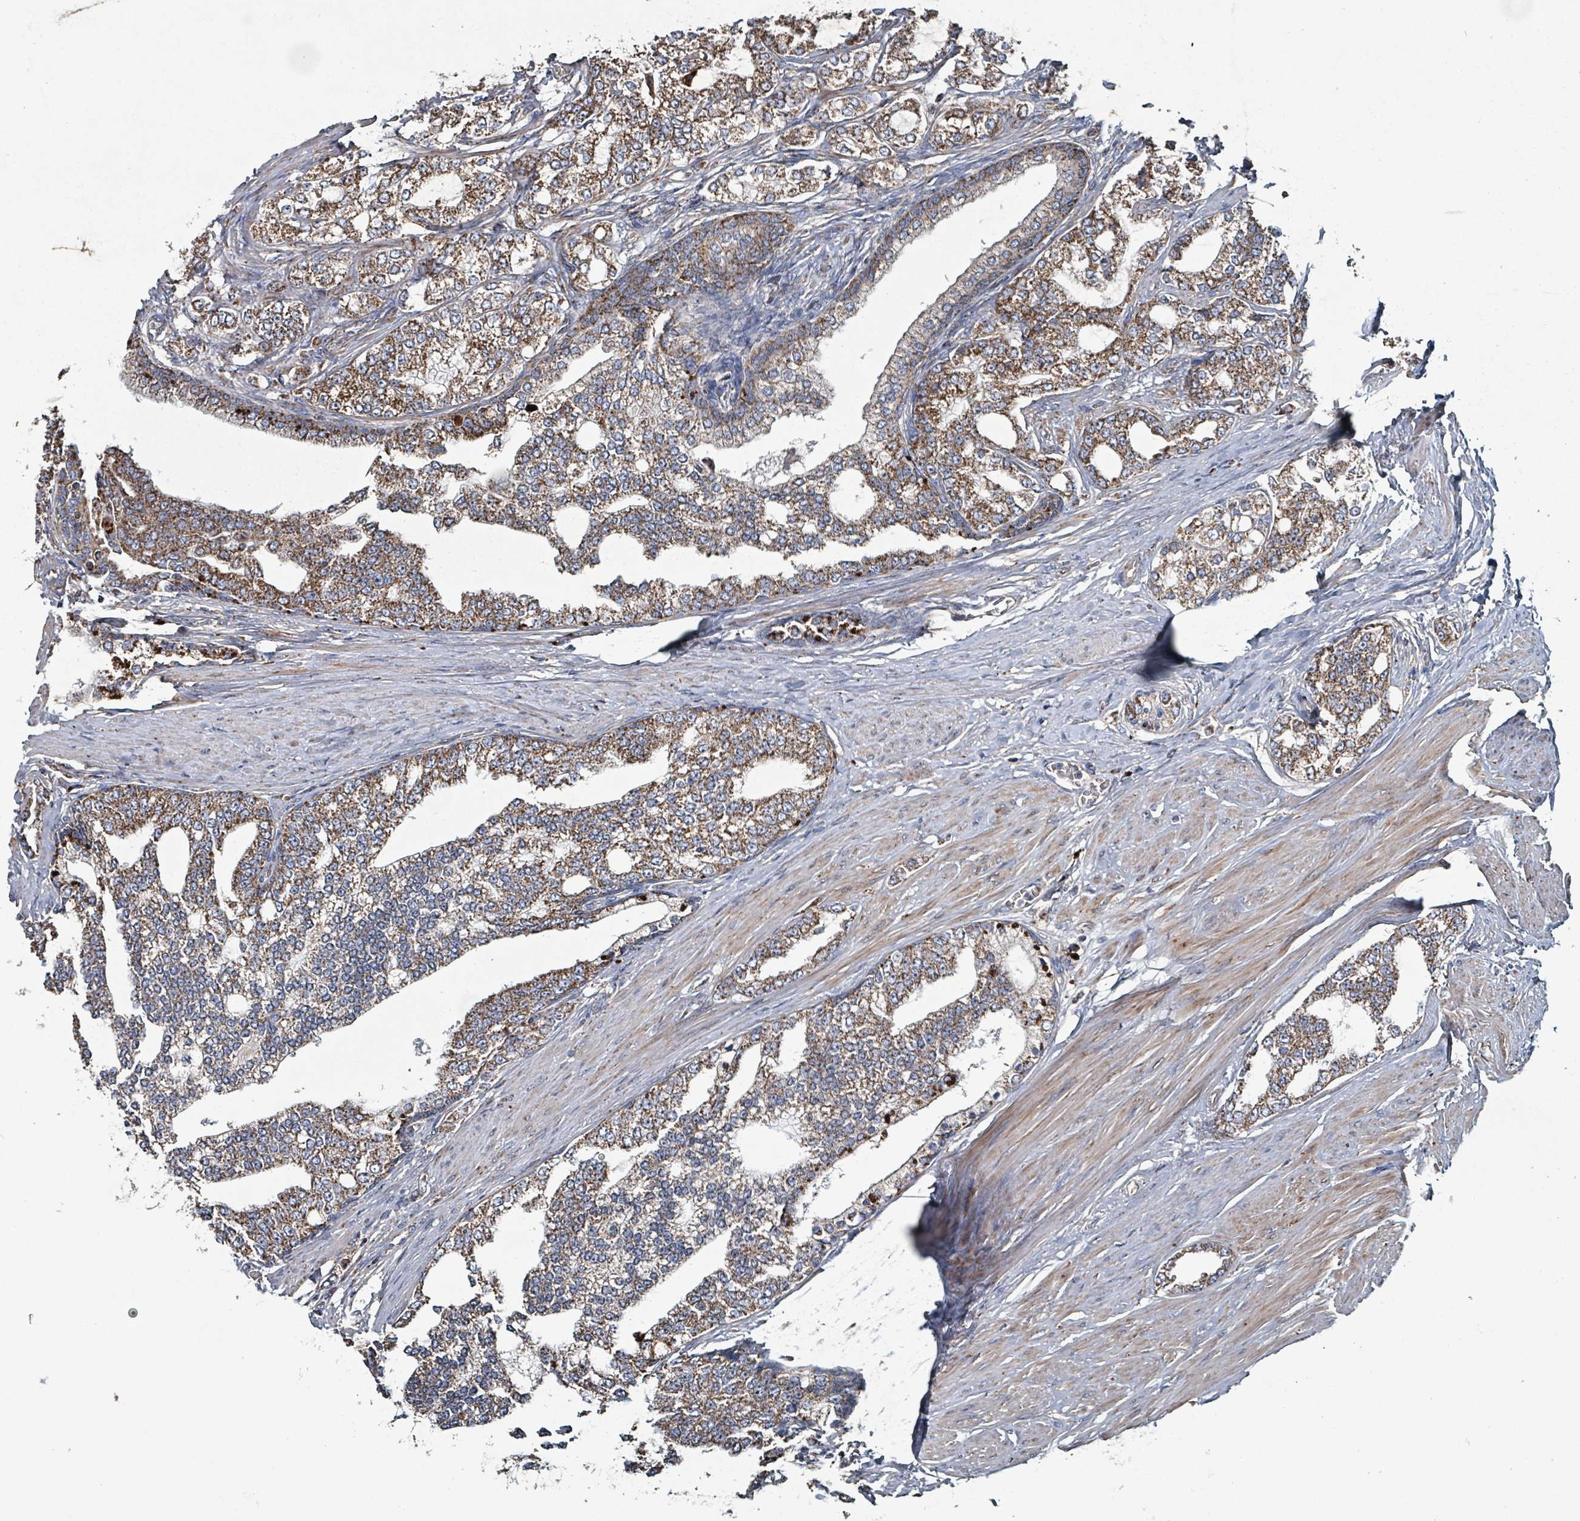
{"staining": {"intensity": "moderate", "quantity": ">75%", "location": "cytoplasmic/membranous"}, "tissue": "prostate cancer", "cell_type": "Tumor cells", "image_type": "cancer", "snomed": [{"axis": "morphology", "description": "Adenocarcinoma, High grade"}, {"axis": "topography", "description": "Prostate"}], "caption": "Protein staining displays moderate cytoplasmic/membranous staining in approximately >75% of tumor cells in prostate cancer.", "gene": "ABHD18", "patient": {"sex": "male", "age": 64}}